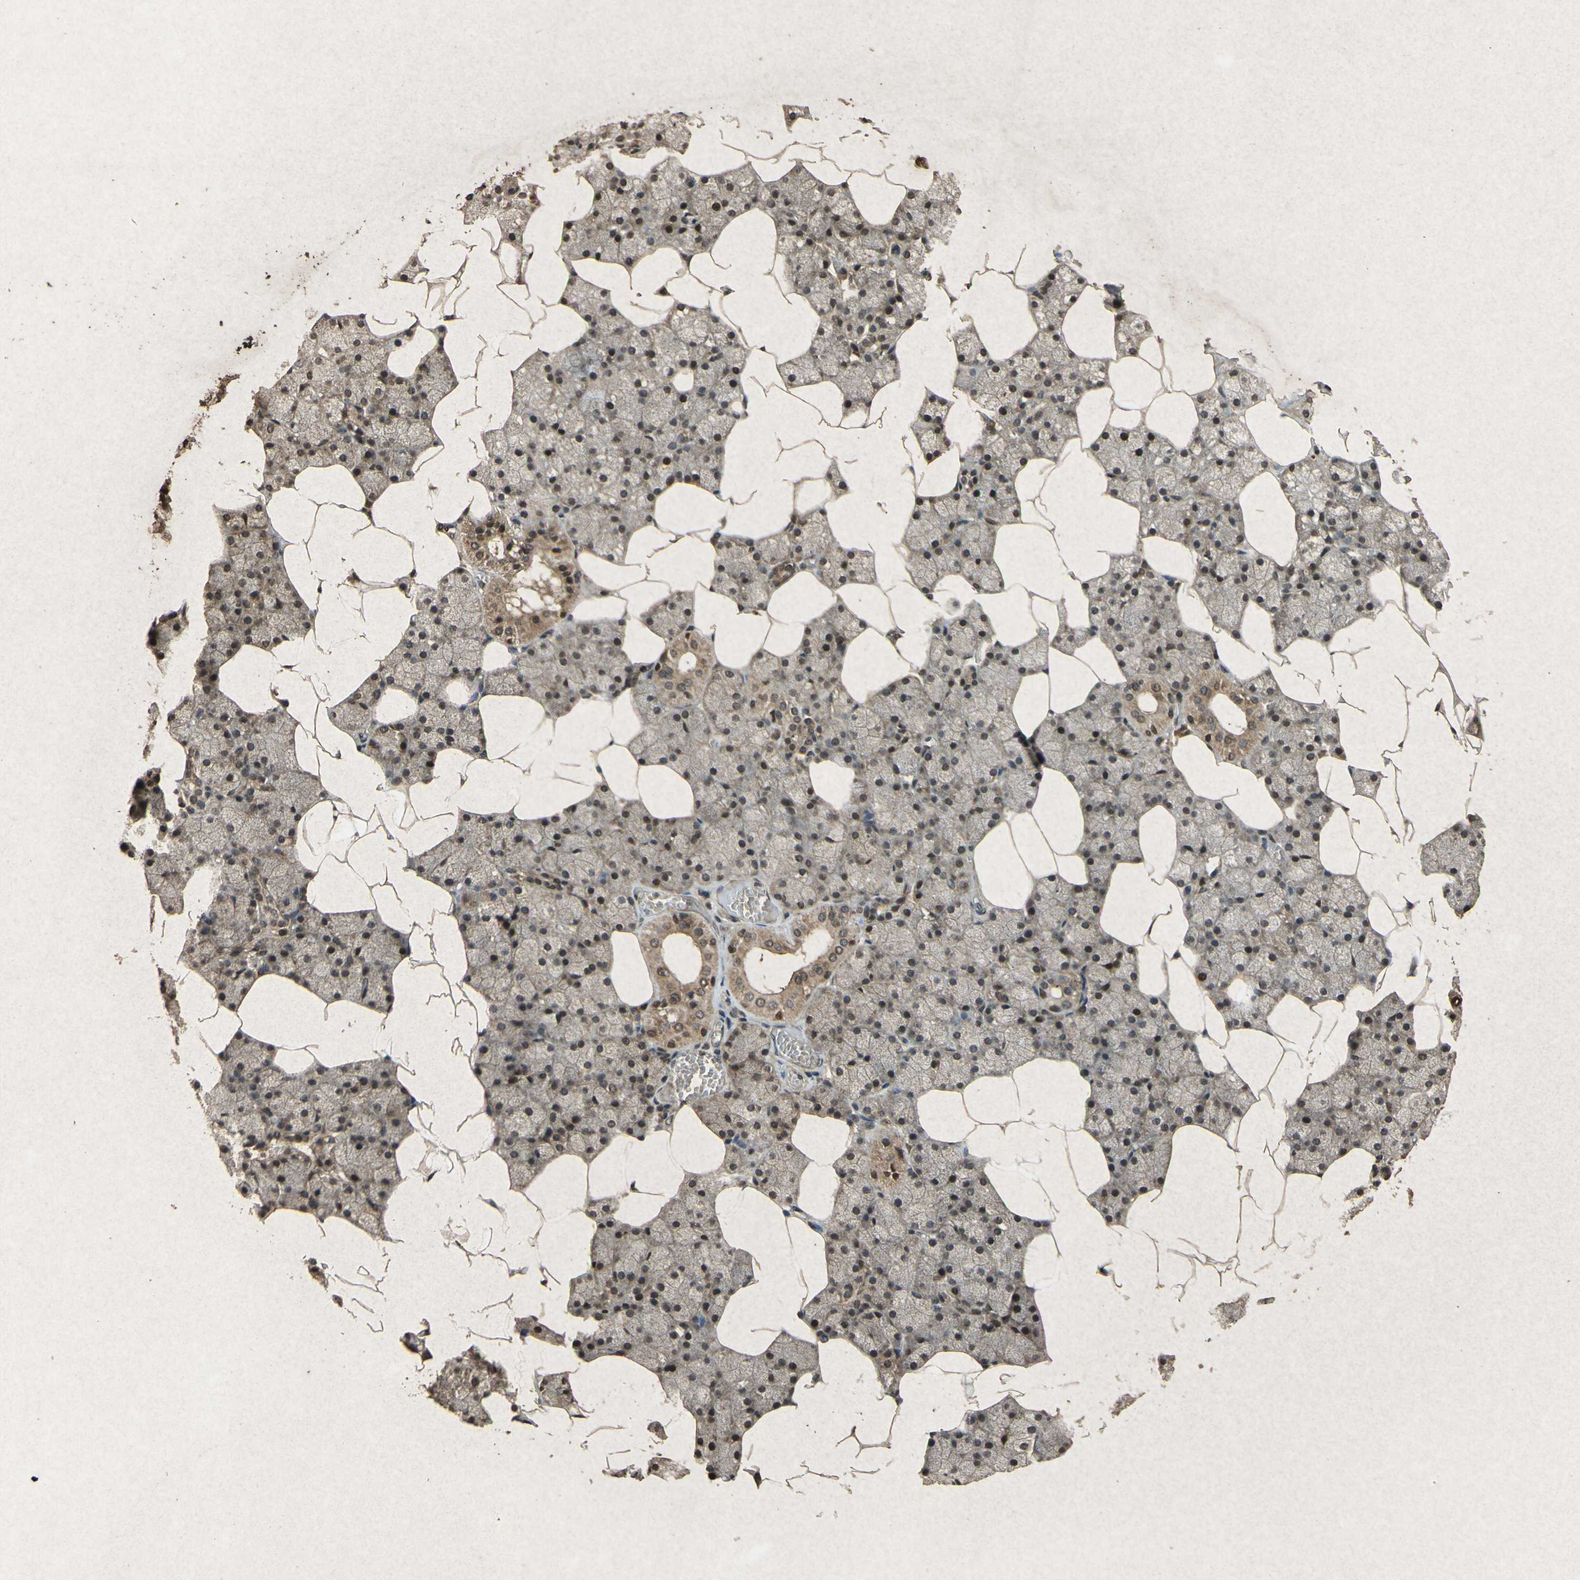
{"staining": {"intensity": "strong", "quantity": ">75%", "location": "cytoplasmic/membranous,nuclear"}, "tissue": "salivary gland", "cell_type": "Glandular cells", "image_type": "normal", "snomed": [{"axis": "morphology", "description": "Normal tissue, NOS"}, {"axis": "topography", "description": "Salivary gland"}], "caption": "Unremarkable salivary gland shows strong cytoplasmic/membranous,nuclear staining in about >75% of glandular cells, visualized by immunohistochemistry.", "gene": "ATP6V1H", "patient": {"sex": "male", "age": 62}}